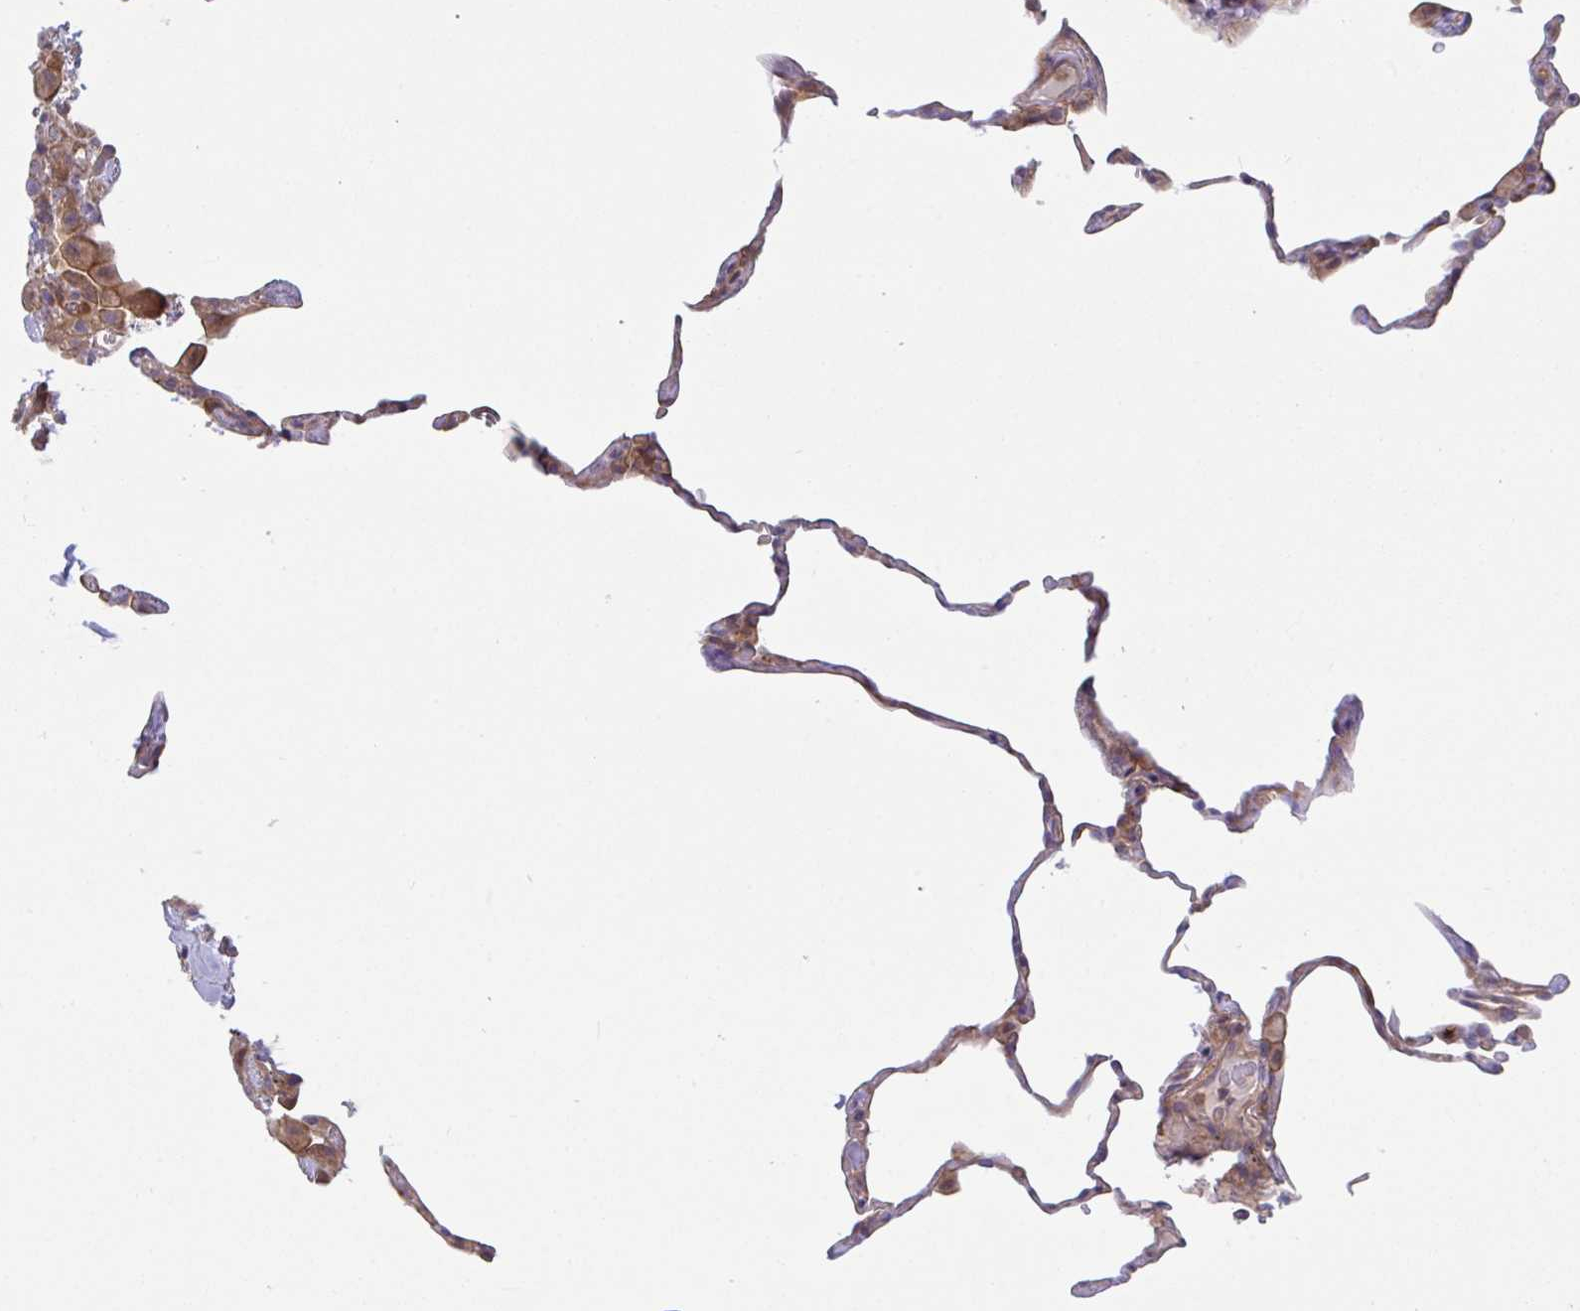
{"staining": {"intensity": "moderate", "quantity": "25%-75%", "location": "cytoplasmic/membranous"}, "tissue": "lung", "cell_type": "Alveolar cells", "image_type": "normal", "snomed": [{"axis": "morphology", "description": "Normal tissue, NOS"}, {"axis": "topography", "description": "Lung"}], "caption": "Immunohistochemistry (IHC) image of unremarkable lung stained for a protein (brown), which shows medium levels of moderate cytoplasmic/membranous staining in approximately 25%-75% of alveolar cells.", "gene": "LMNTD2", "patient": {"sex": "female", "age": 57}}